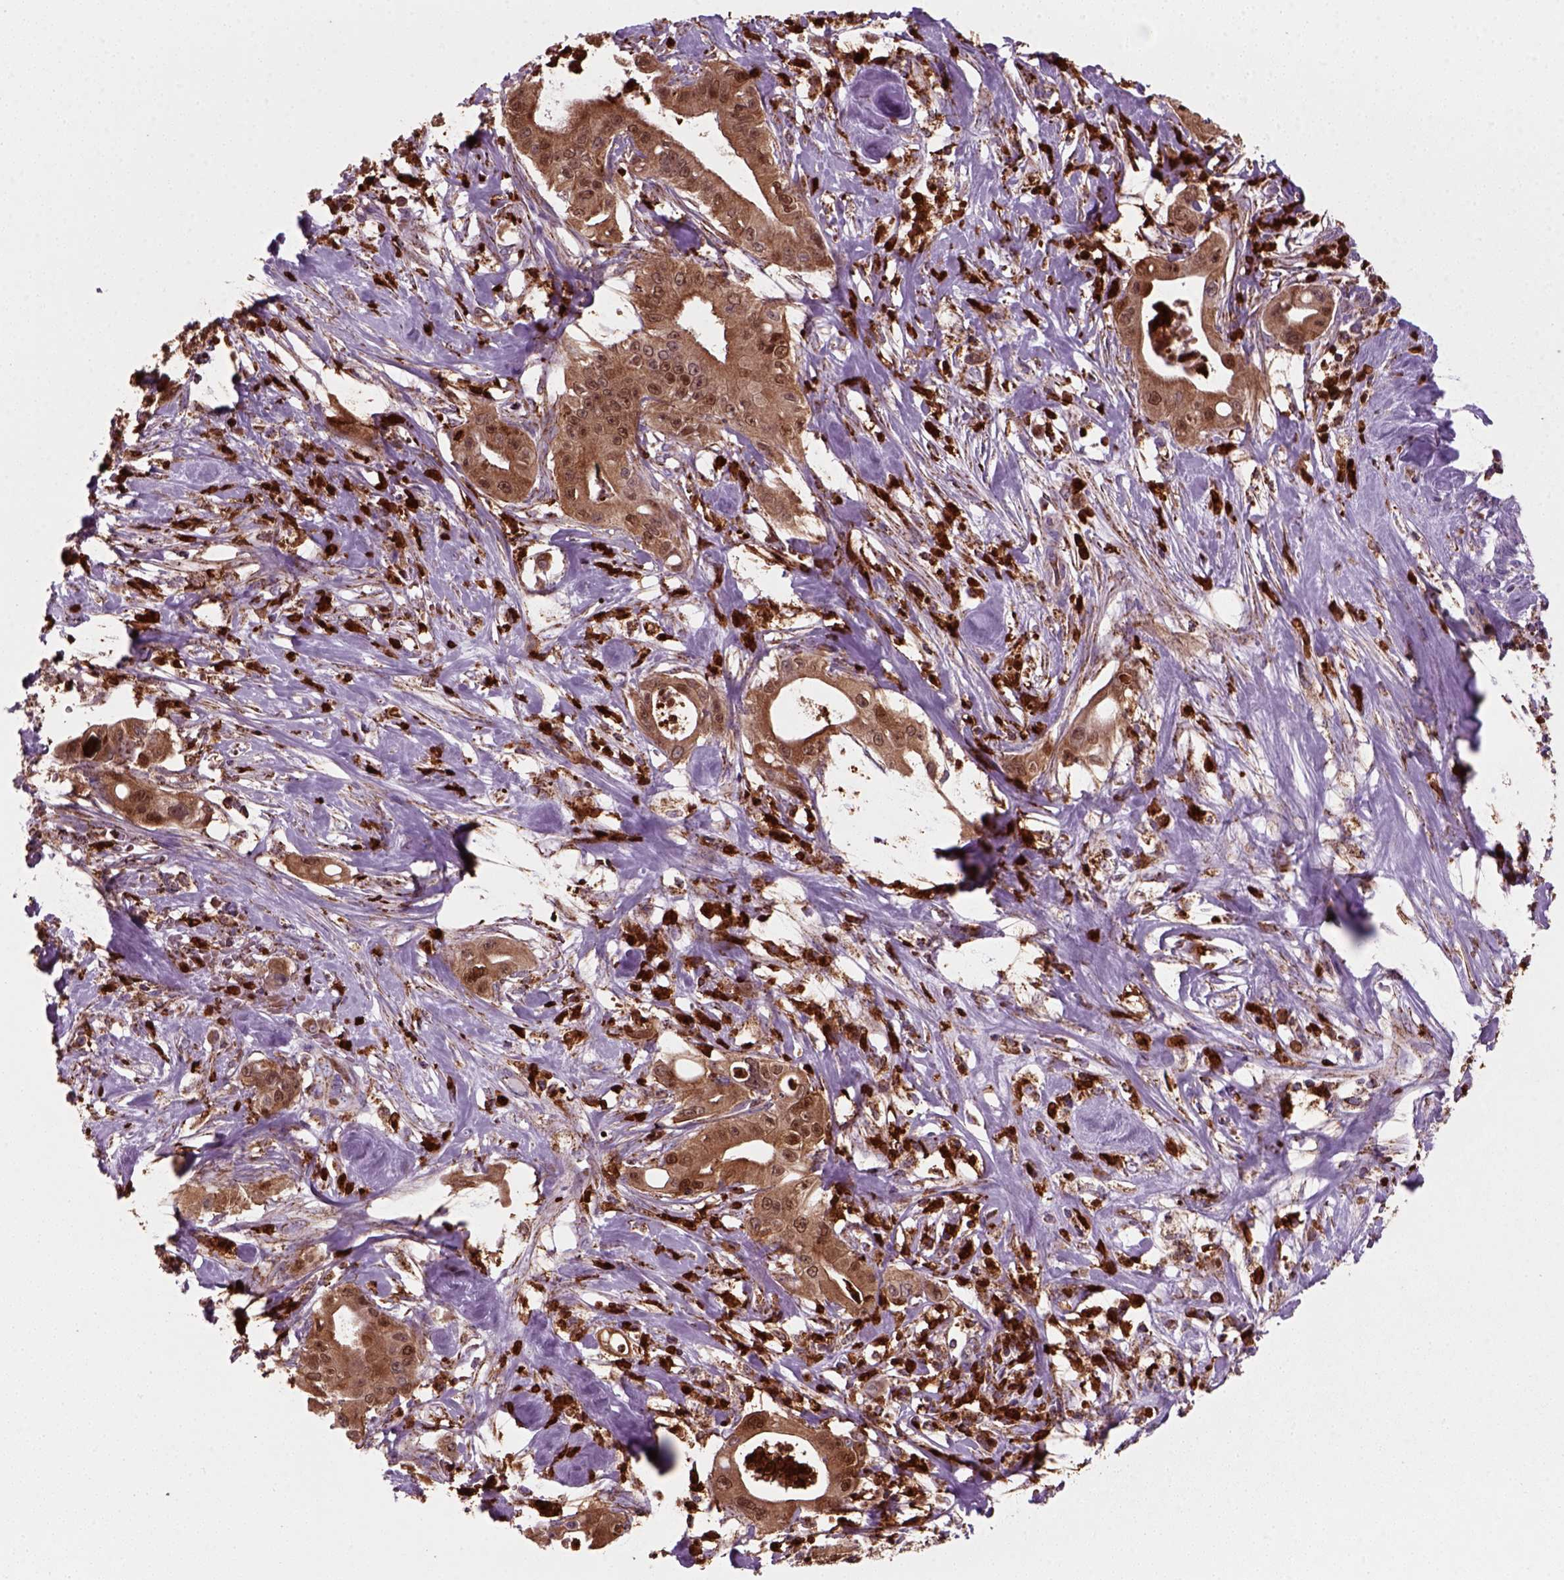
{"staining": {"intensity": "moderate", "quantity": ">75%", "location": "cytoplasmic/membranous"}, "tissue": "pancreatic cancer", "cell_type": "Tumor cells", "image_type": "cancer", "snomed": [{"axis": "morphology", "description": "Adenocarcinoma, NOS"}, {"axis": "topography", "description": "Pancreas"}], "caption": "Immunohistochemical staining of pancreatic cancer shows medium levels of moderate cytoplasmic/membranous staining in about >75% of tumor cells.", "gene": "NUDT16L1", "patient": {"sex": "male", "age": 71}}